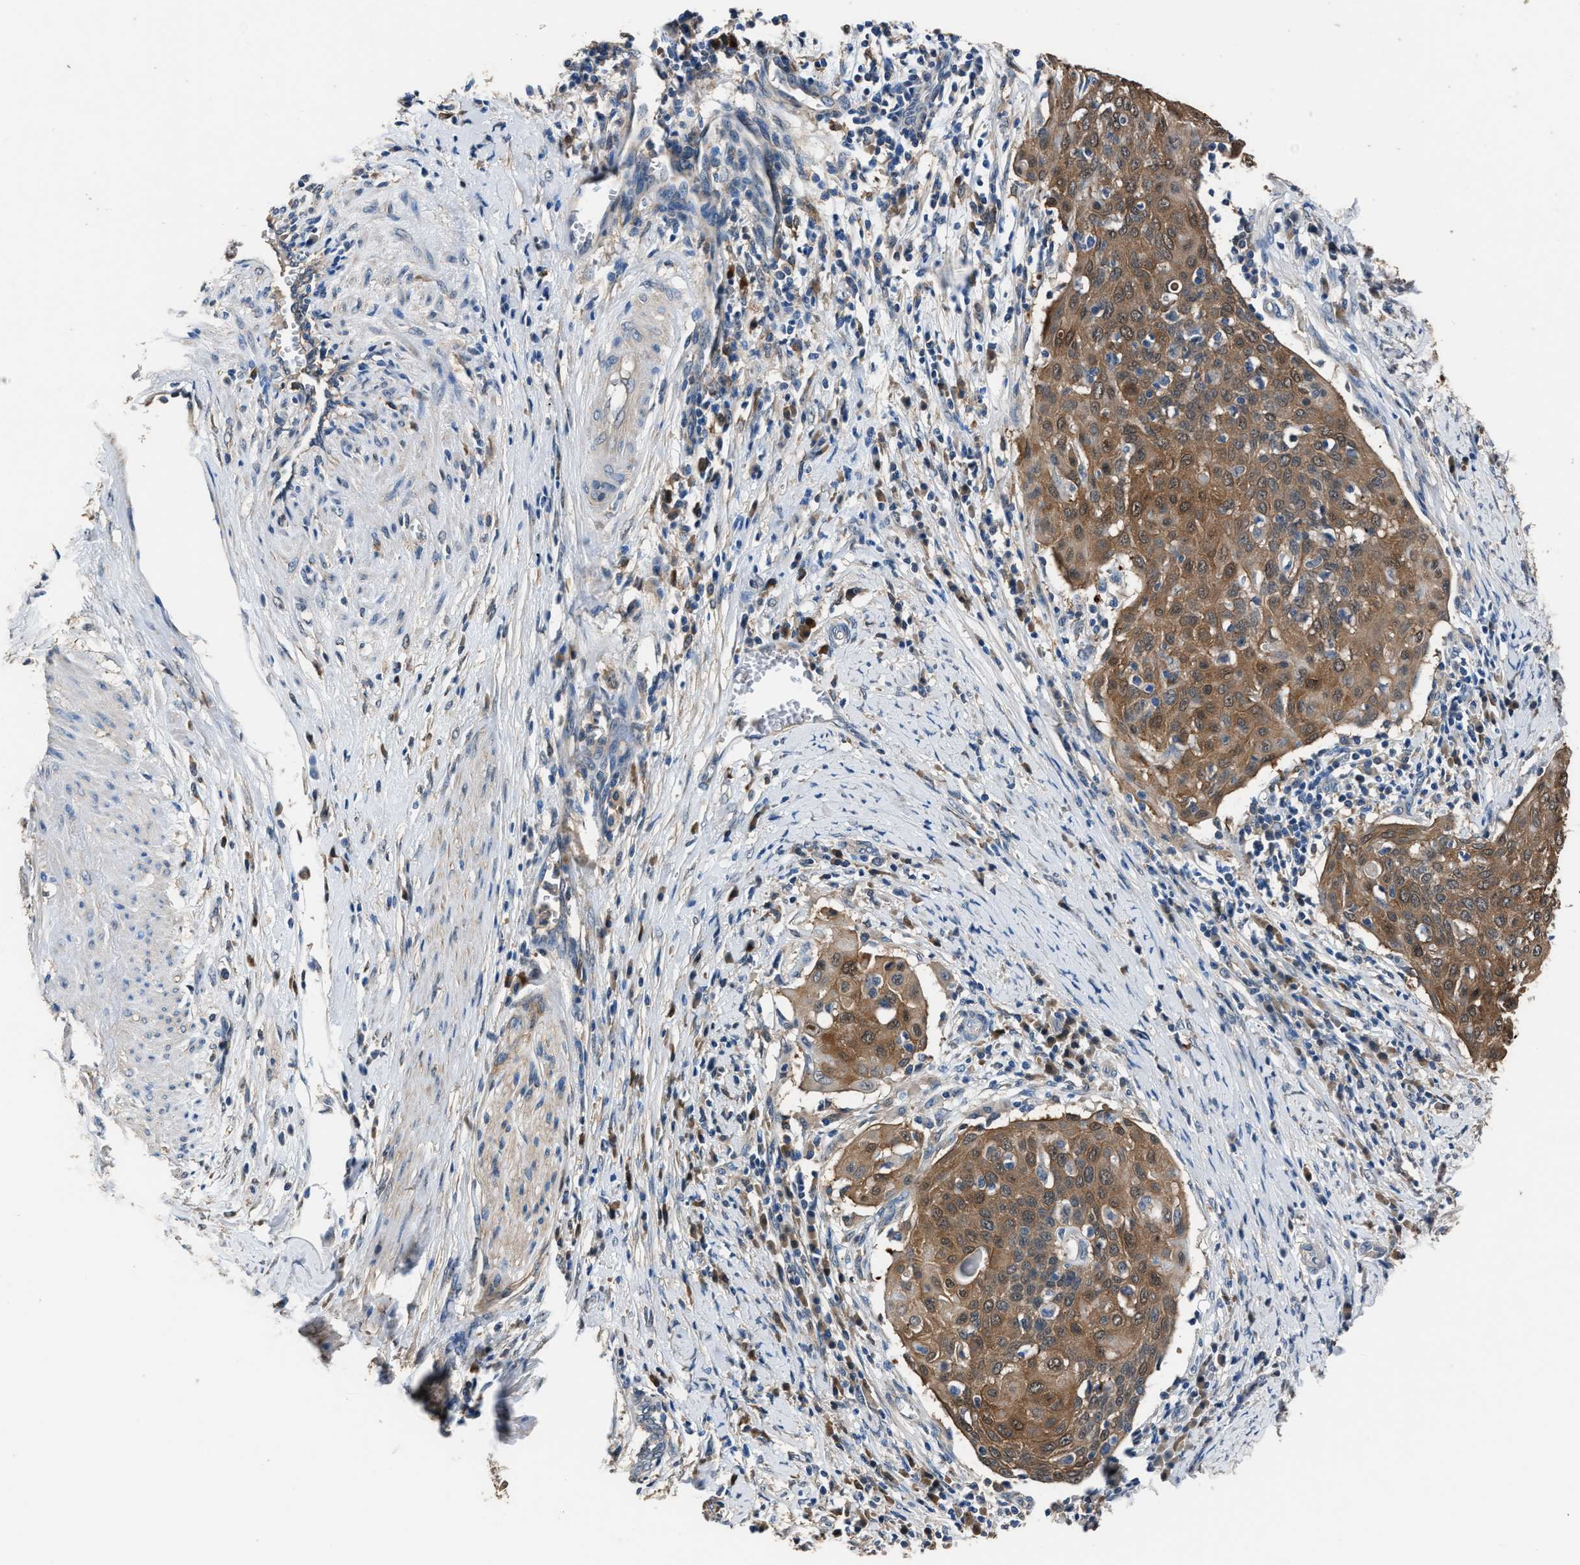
{"staining": {"intensity": "moderate", "quantity": ">75%", "location": "cytoplasmic/membranous"}, "tissue": "cervical cancer", "cell_type": "Tumor cells", "image_type": "cancer", "snomed": [{"axis": "morphology", "description": "Squamous cell carcinoma, NOS"}, {"axis": "topography", "description": "Cervix"}], "caption": "Immunohistochemical staining of human squamous cell carcinoma (cervical) displays medium levels of moderate cytoplasmic/membranous protein expression in approximately >75% of tumor cells. (IHC, brightfield microscopy, high magnification).", "gene": "GSTP1", "patient": {"sex": "female", "age": 39}}